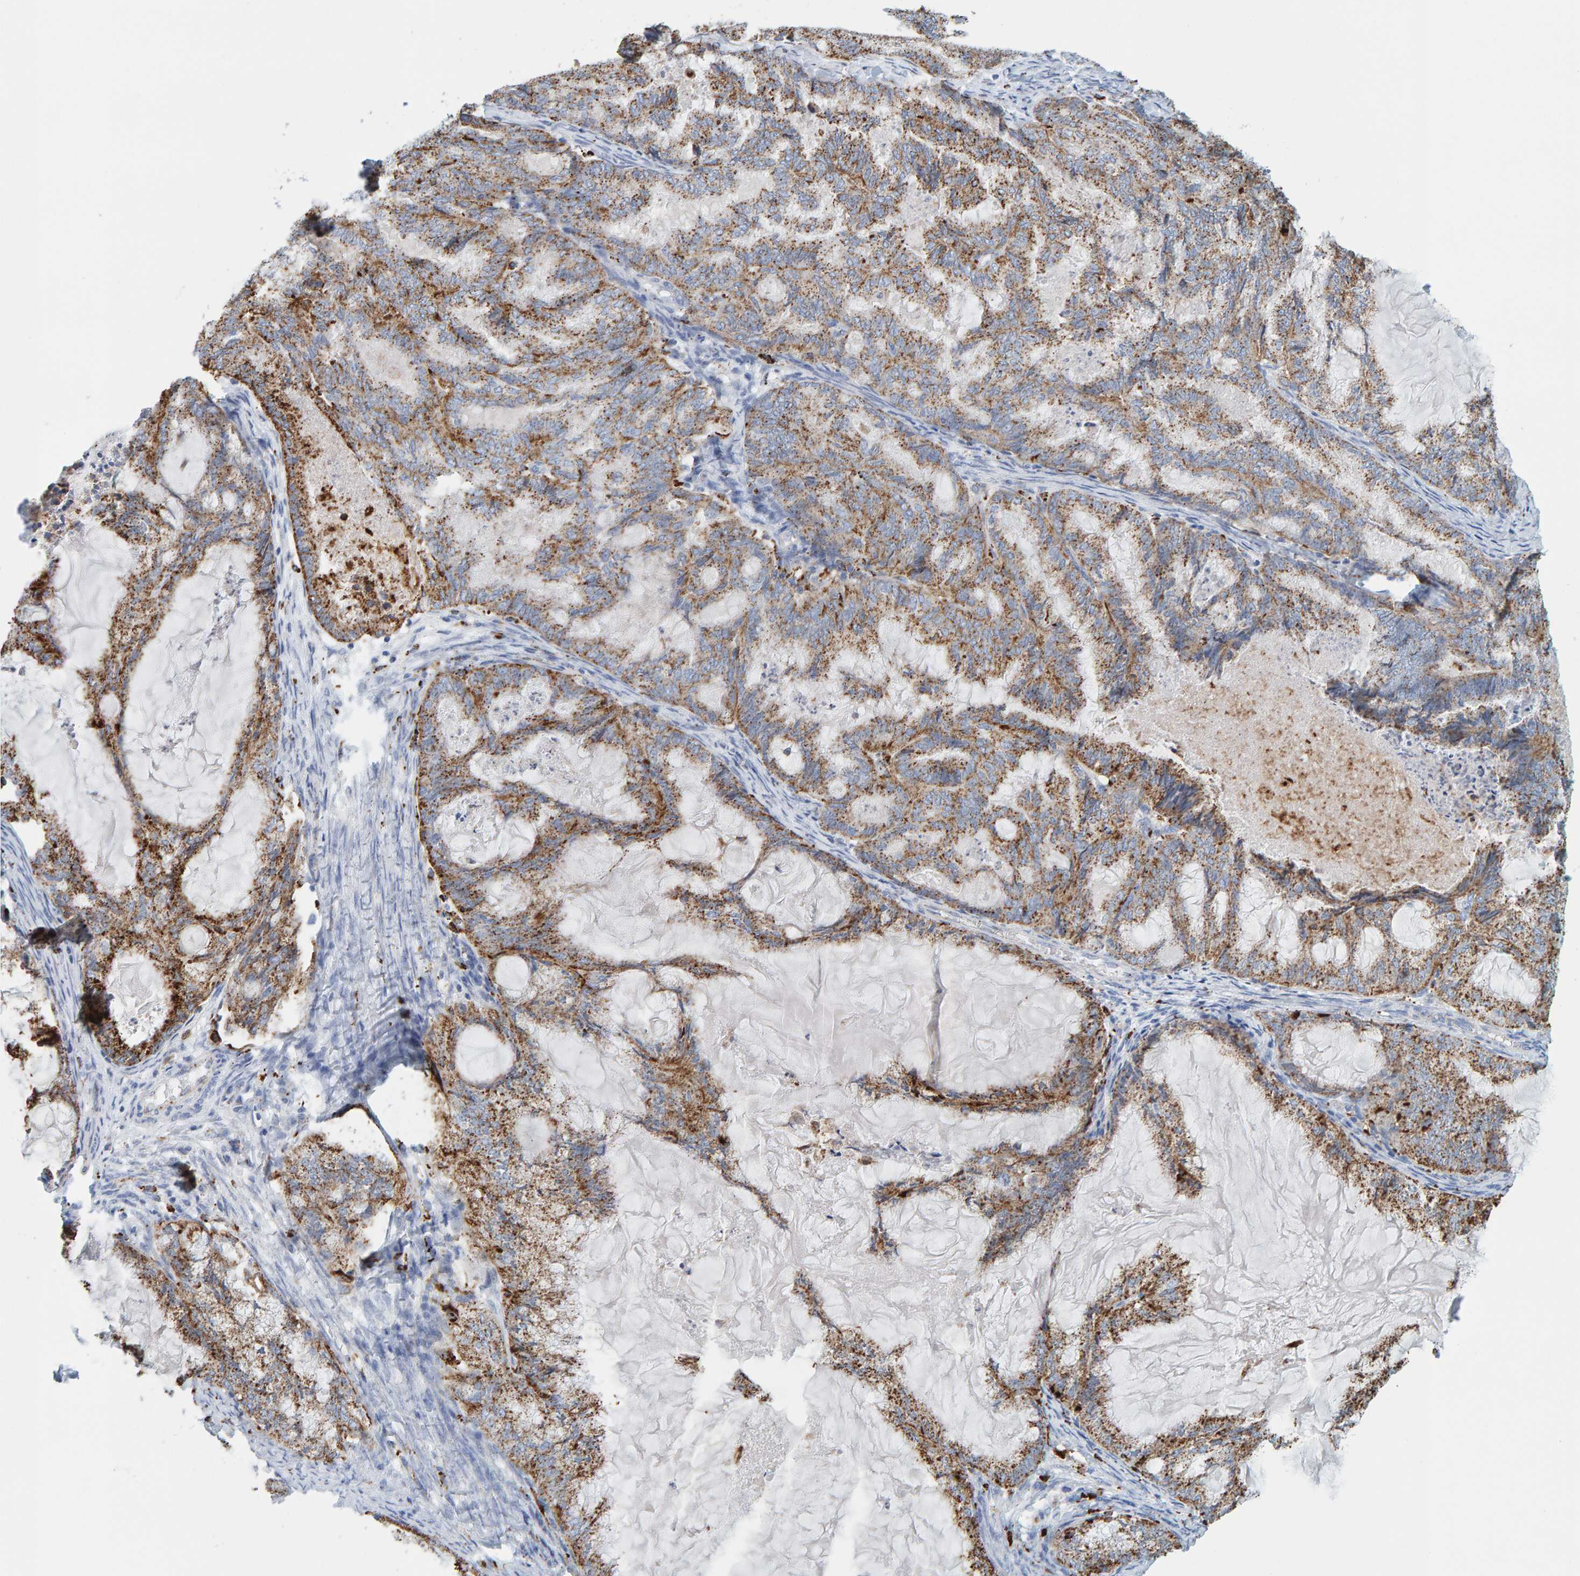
{"staining": {"intensity": "moderate", "quantity": ">75%", "location": "cytoplasmic/membranous"}, "tissue": "endometrial cancer", "cell_type": "Tumor cells", "image_type": "cancer", "snomed": [{"axis": "morphology", "description": "Adenocarcinoma, NOS"}, {"axis": "topography", "description": "Endometrium"}], "caption": "The histopathology image reveals a brown stain indicating the presence of a protein in the cytoplasmic/membranous of tumor cells in adenocarcinoma (endometrial). (brown staining indicates protein expression, while blue staining denotes nuclei).", "gene": "BIN3", "patient": {"sex": "female", "age": 86}}